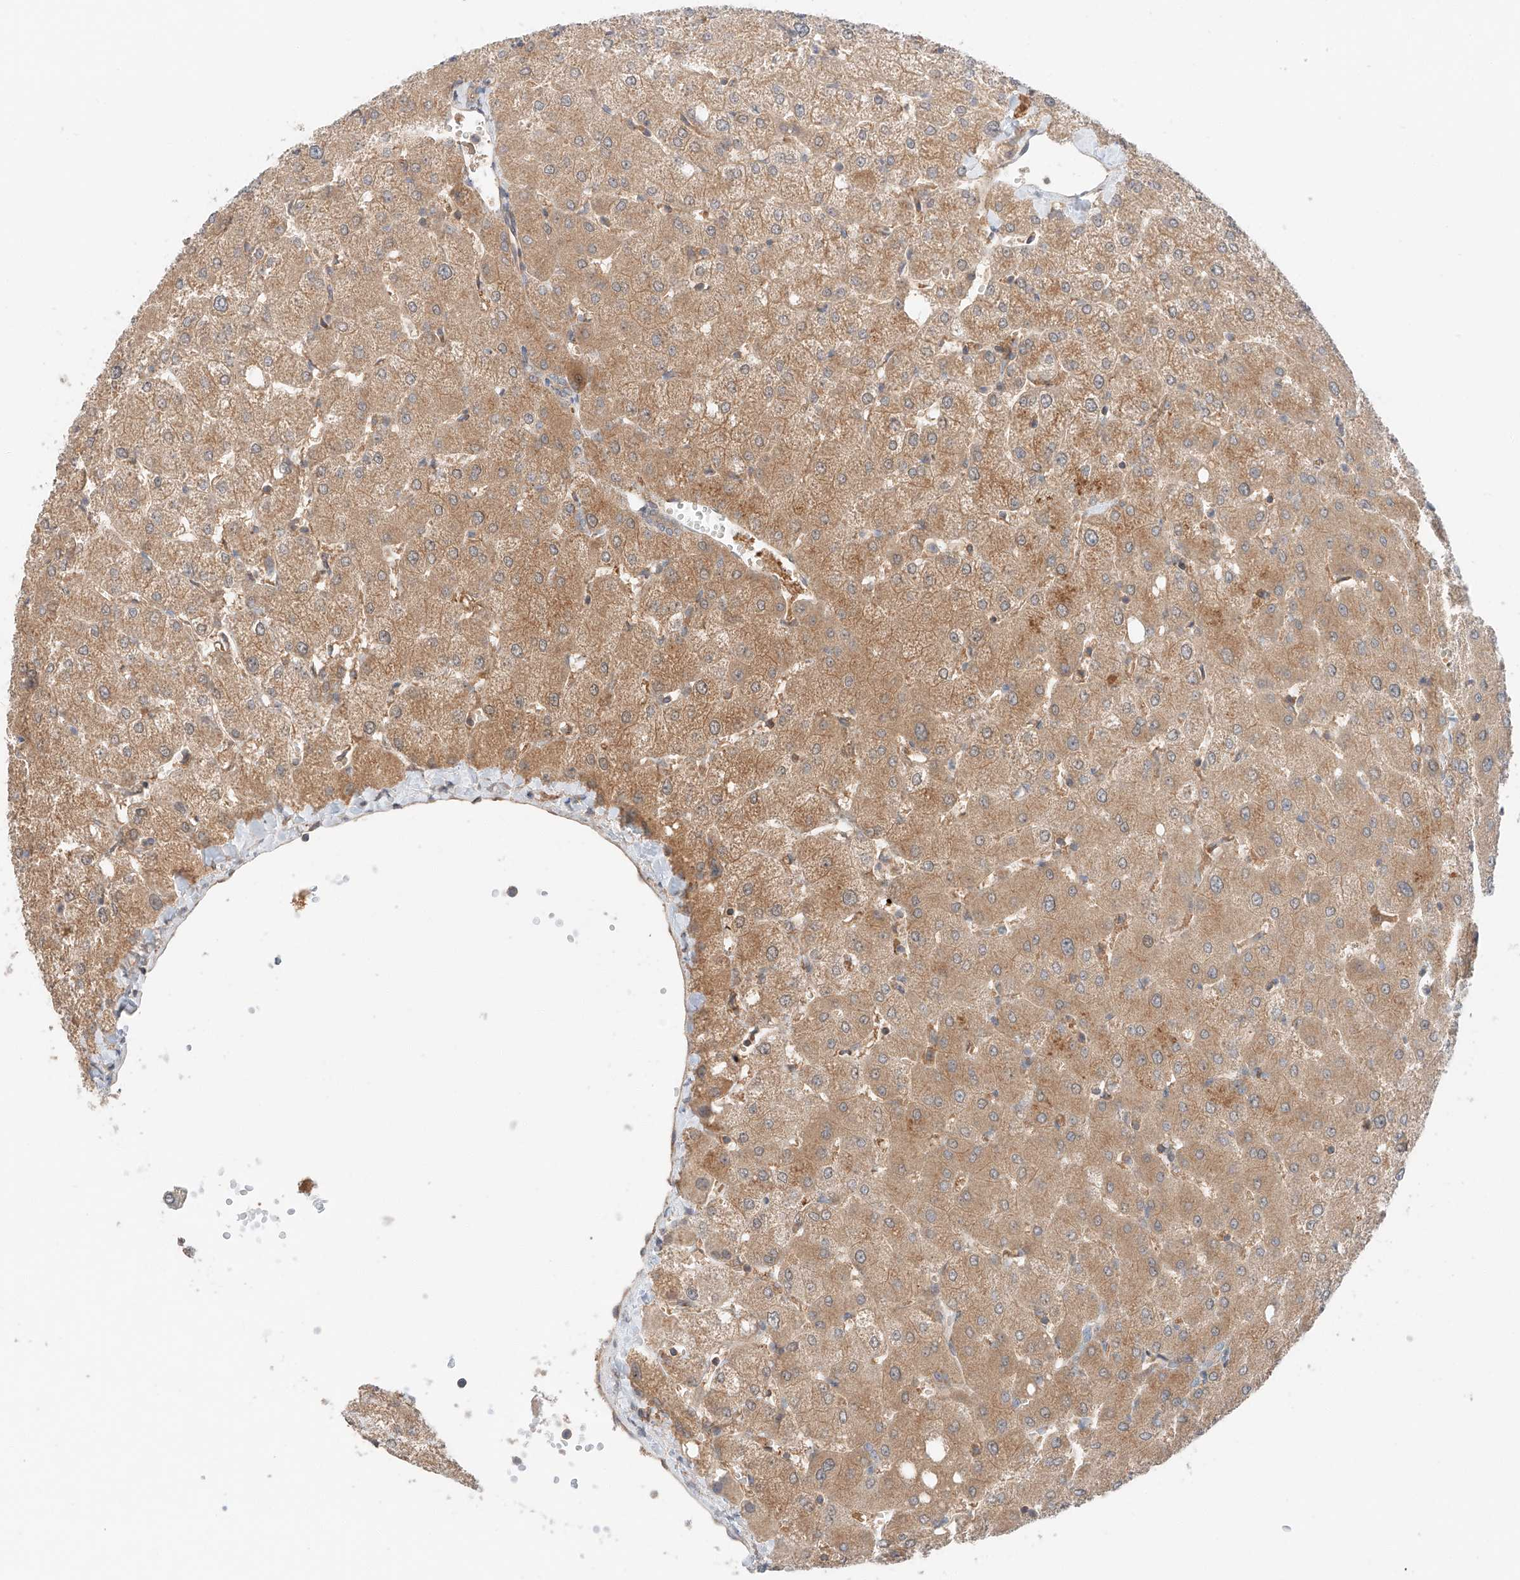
{"staining": {"intensity": "weak", "quantity": "<25%", "location": "cytoplasmic/membranous"}, "tissue": "liver", "cell_type": "Cholangiocytes", "image_type": "normal", "snomed": [{"axis": "morphology", "description": "Normal tissue, NOS"}, {"axis": "topography", "description": "Liver"}], "caption": "This photomicrograph is of unremarkable liver stained with immunohistochemistry to label a protein in brown with the nuclei are counter-stained blue. There is no staining in cholangiocytes.", "gene": "XPNPEP1", "patient": {"sex": "female", "age": 54}}